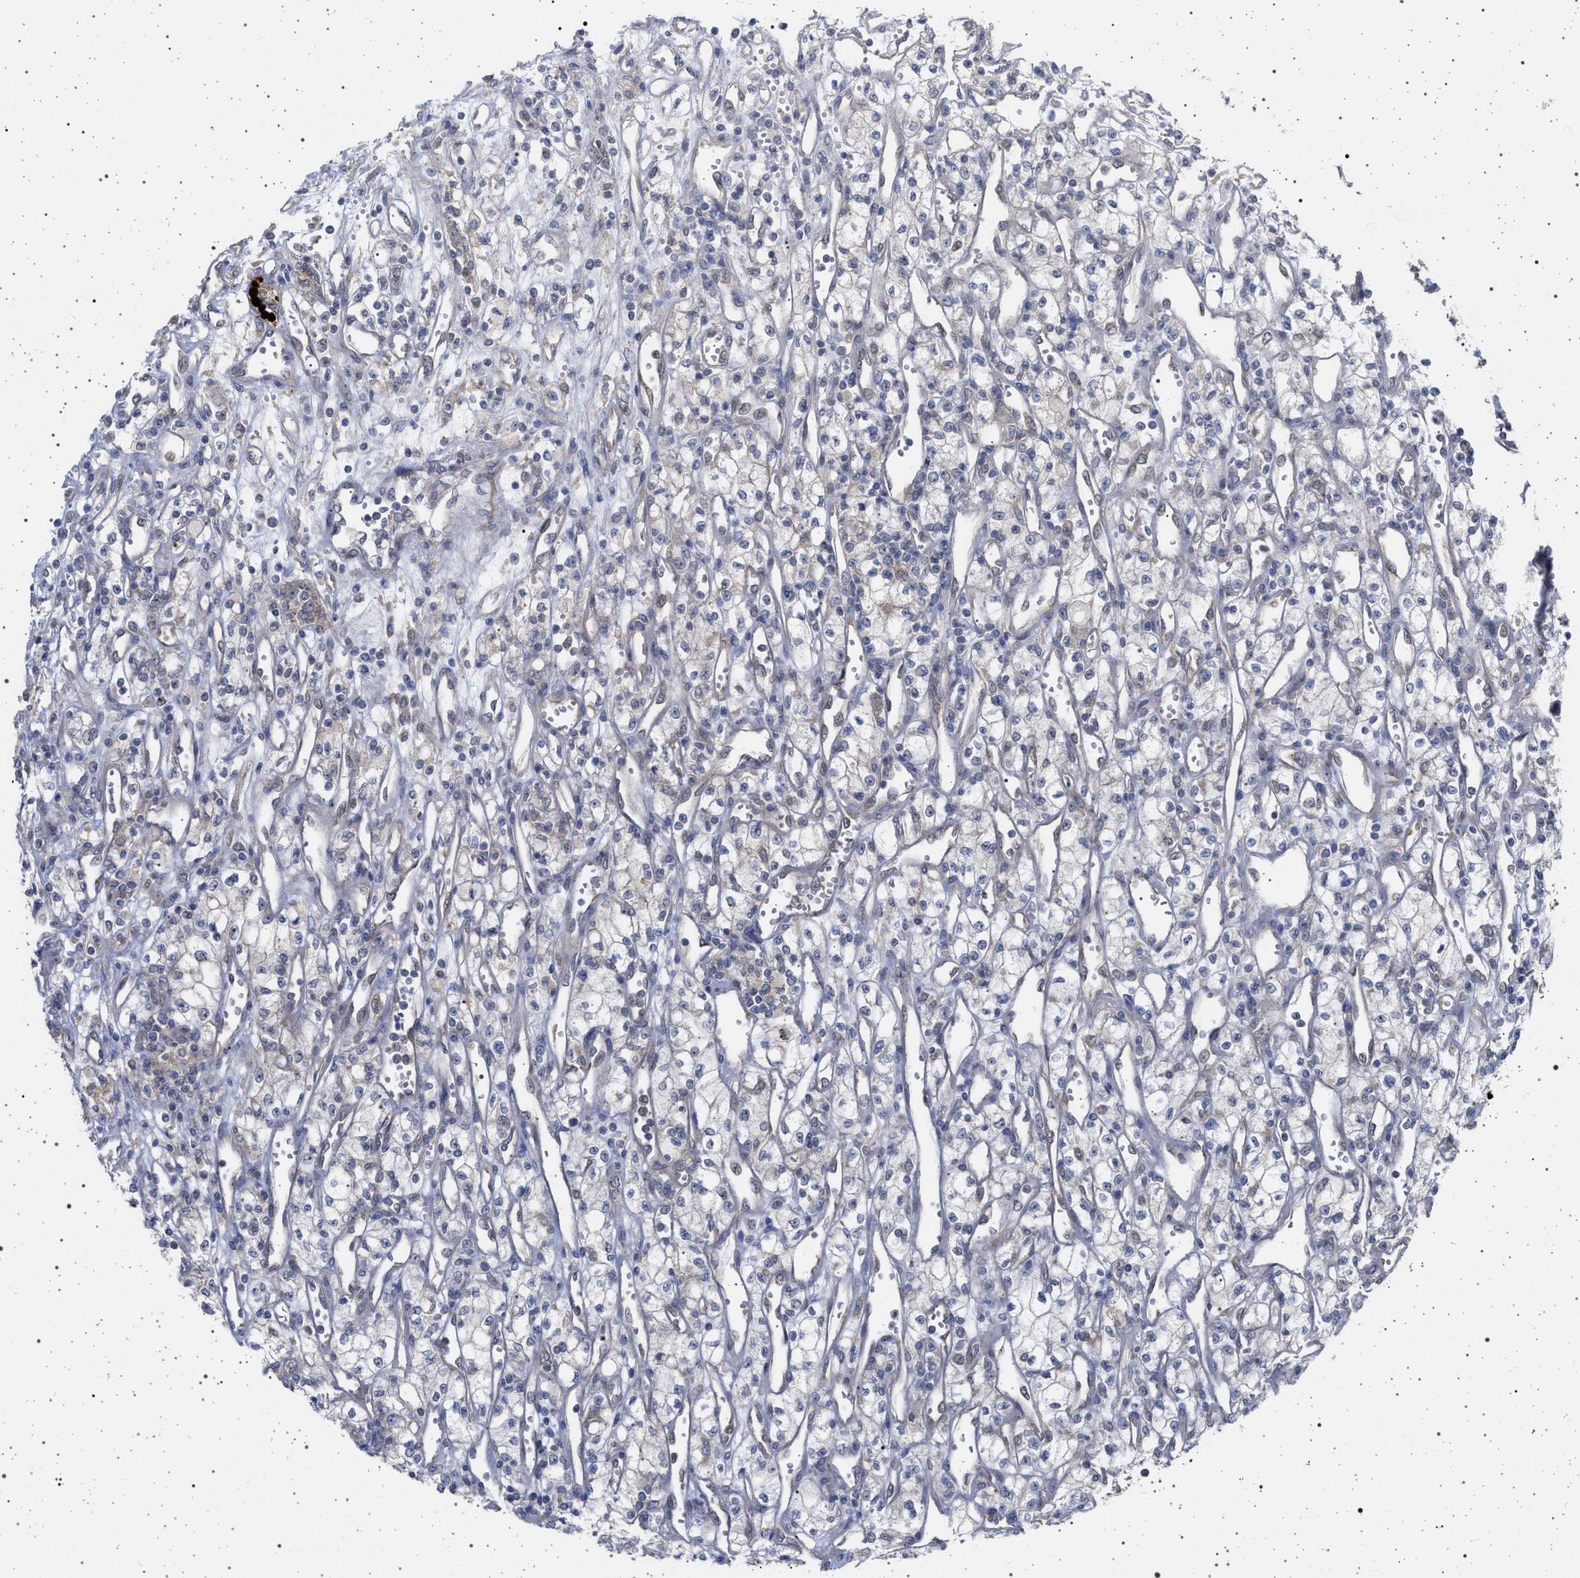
{"staining": {"intensity": "negative", "quantity": "none", "location": "none"}, "tissue": "renal cancer", "cell_type": "Tumor cells", "image_type": "cancer", "snomed": [{"axis": "morphology", "description": "Adenocarcinoma, NOS"}, {"axis": "topography", "description": "Kidney"}], "caption": "The photomicrograph displays no significant positivity in tumor cells of renal adenocarcinoma. (IHC, brightfield microscopy, high magnification).", "gene": "RBM48", "patient": {"sex": "male", "age": 59}}